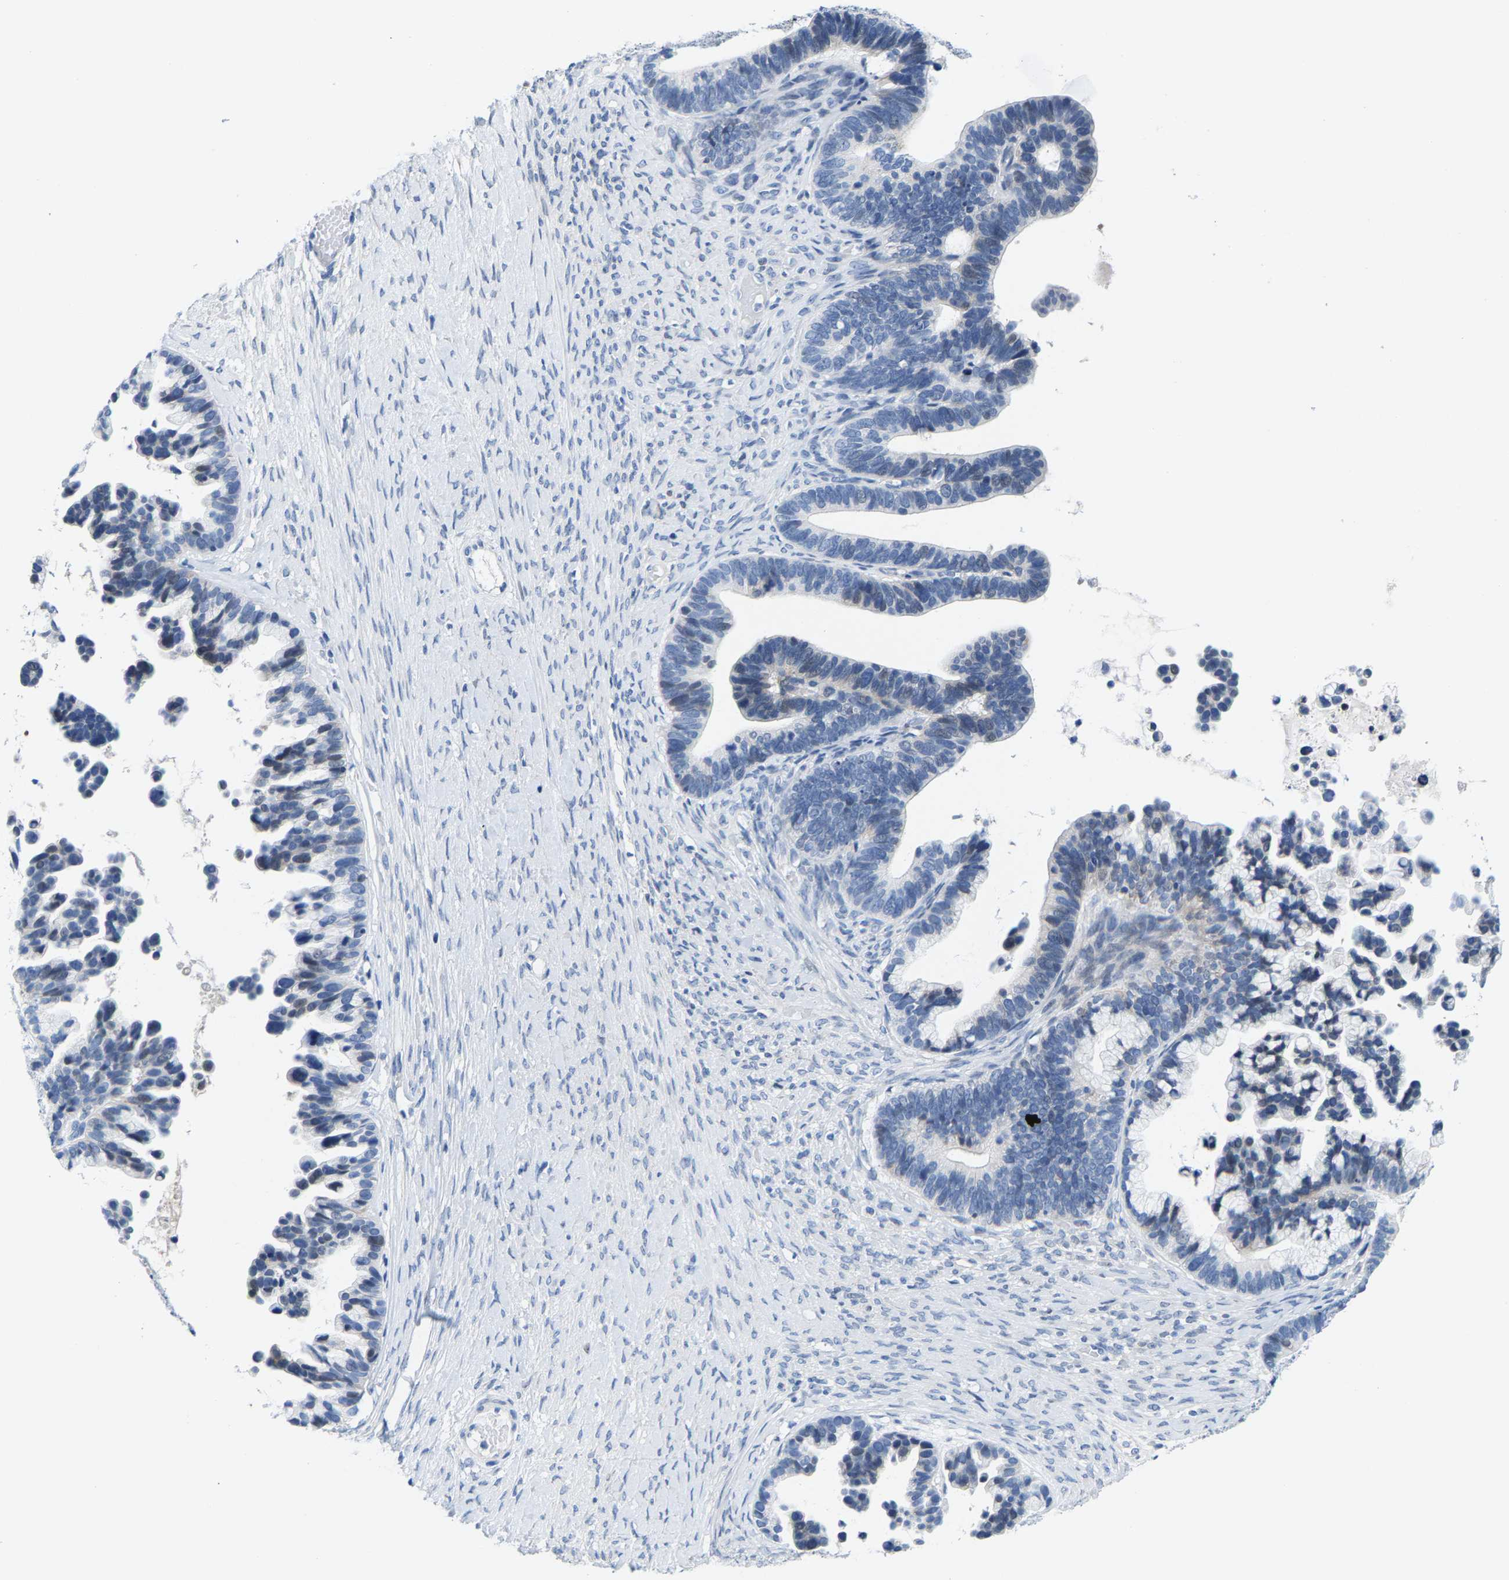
{"staining": {"intensity": "negative", "quantity": "none", "location": "none"}, "tissue": "ovarian cancer", "cell_type": "Tumor cells", "image_type": "cancer", "snomed": [{"axis": "morphology", "description": "Cystadenocarcinoma, serous, NOS"}, {"axis": "topography", "description": "Ovary"}], "caption": "An image of ovarian cancer (serous cystadenocarcinoma) stained for a protein demonstrates no brown staining in tumor cells.", "gene": "KLHL1", "patient": {"sex": "female", "age": 56}}